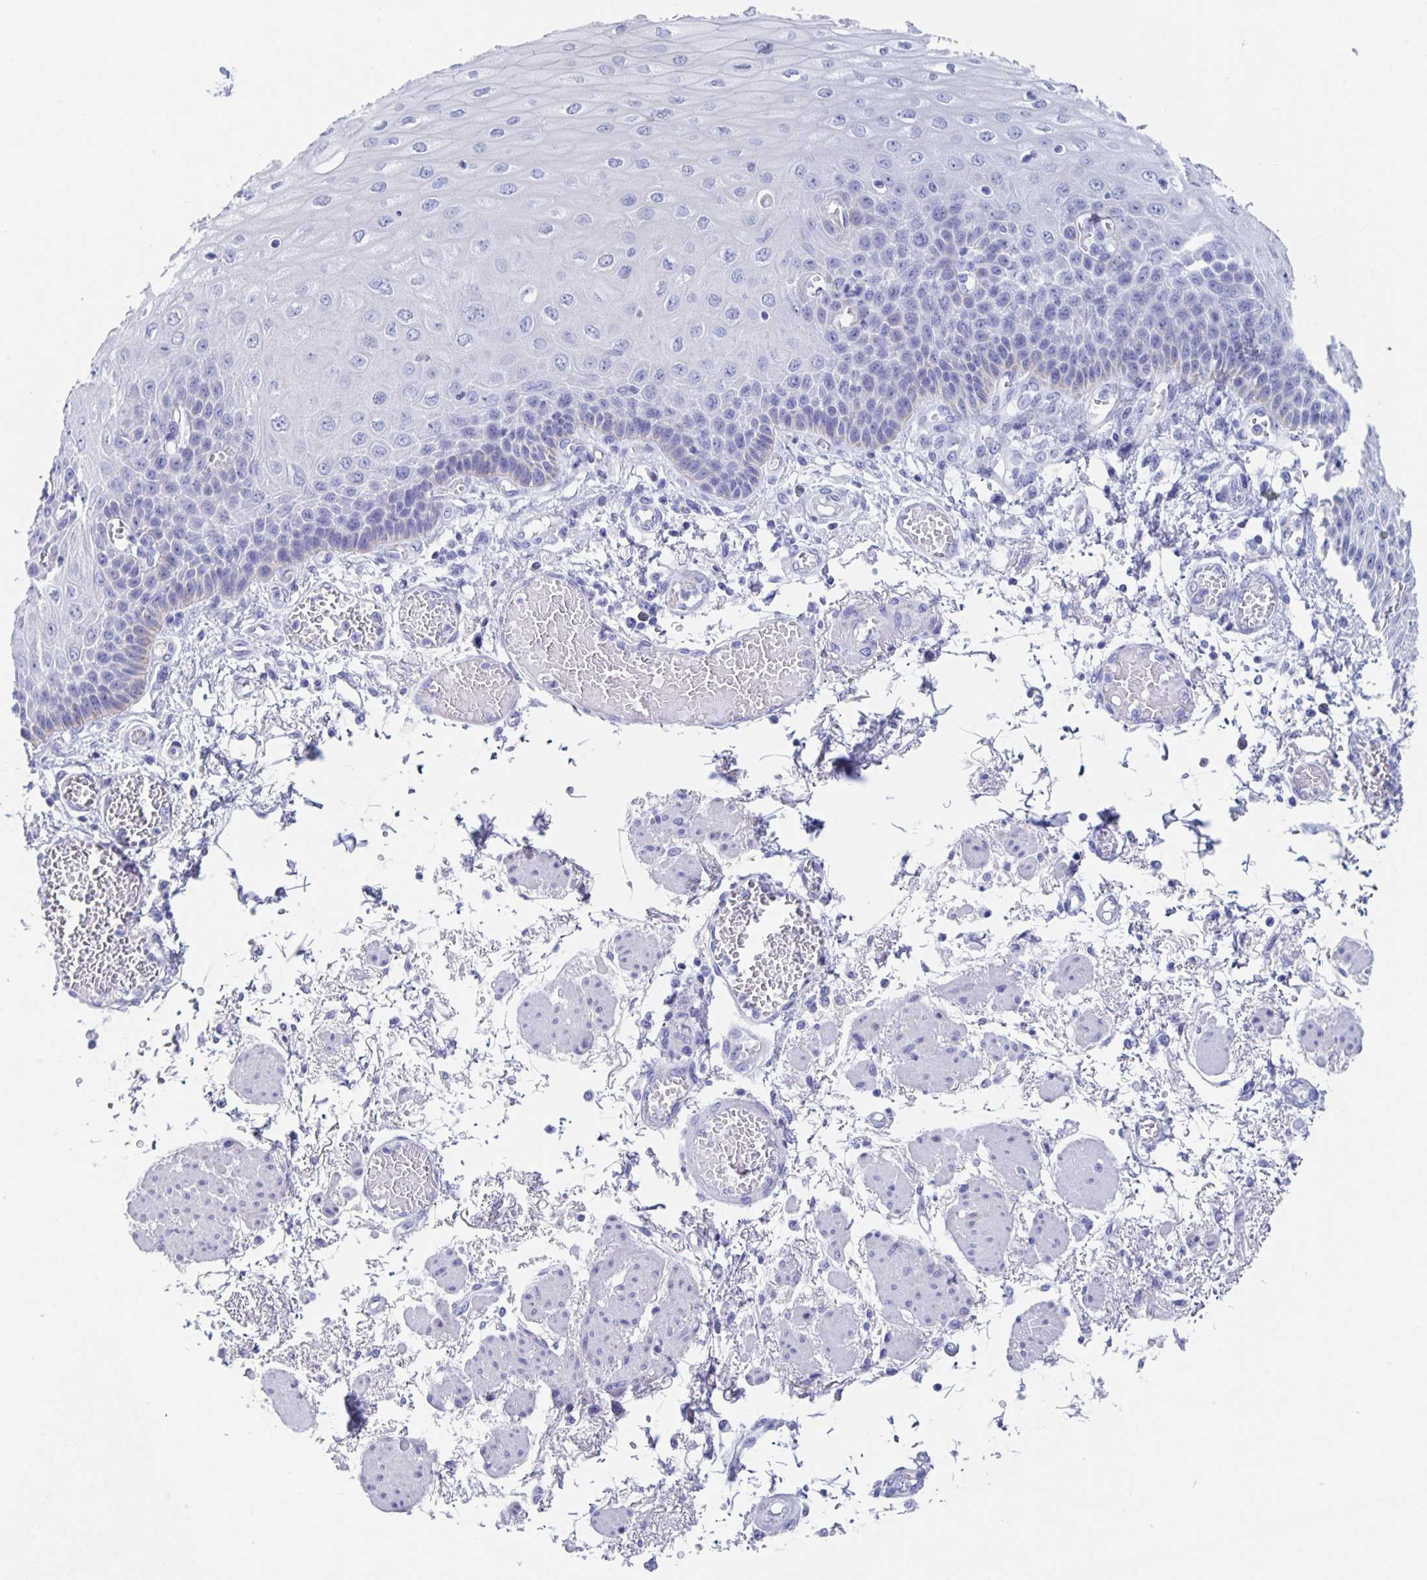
{"staining": {"intensity": "weak", "quantity": "<25%", "location": "cytoplasmic/membranous"}, "tissue": "esophagus", "cell_type": "Squamous epithelial cells", "image_type": "normal", "snomed": [{"axis": "morphology", "description": "Normal tissue, NOS"}, {"axis": "morphology", "description": "Adenocarcinoma, NOS"}, {"axis": "topography", "description": "Esophagus"}], "caption": "Immunohistochemistry of benign esophagus displays no expression in squamous epithelial cells.", "gene": "DMBT1", "patient": {"sex": "male", "age": 81}}